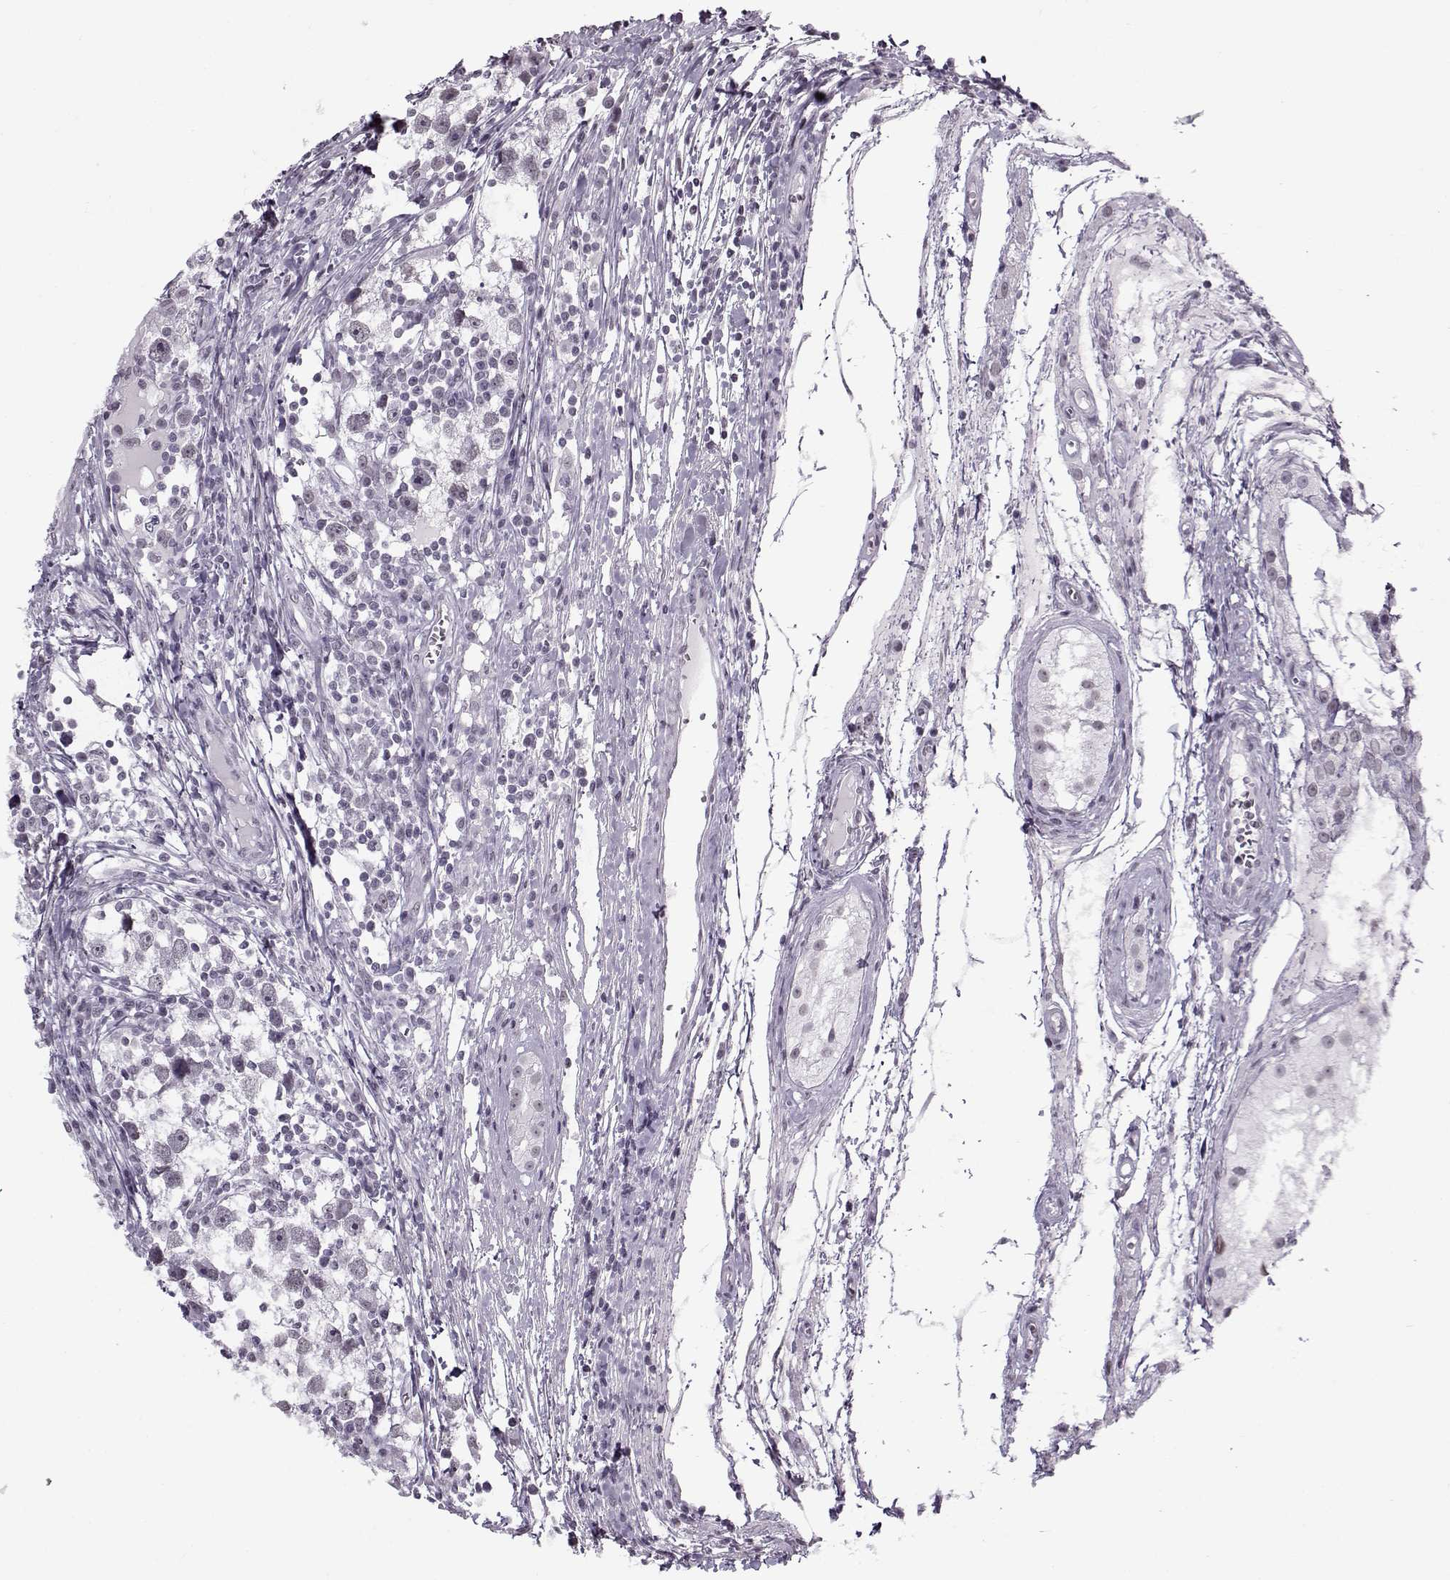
{"staining": {"intensity": "negative", "quantity": "none", "location": "none"}, "tissue": "testis cancer", "cell_type": "Tumor cells", "image_type": "cancer", "snomed": [{"axis": "morphology", "description": "Seminoma, NOS"}, {"axis": "topography", "description": "Testis"}], "caption": "This histopathology image is of testis cancer stained with IHC to label a protein in brown with the nuclei are counter-stained blue. There is no staining in tumor cells.", "gene": "PRMT8", "patient": {"sex": "male", "age": 30}}